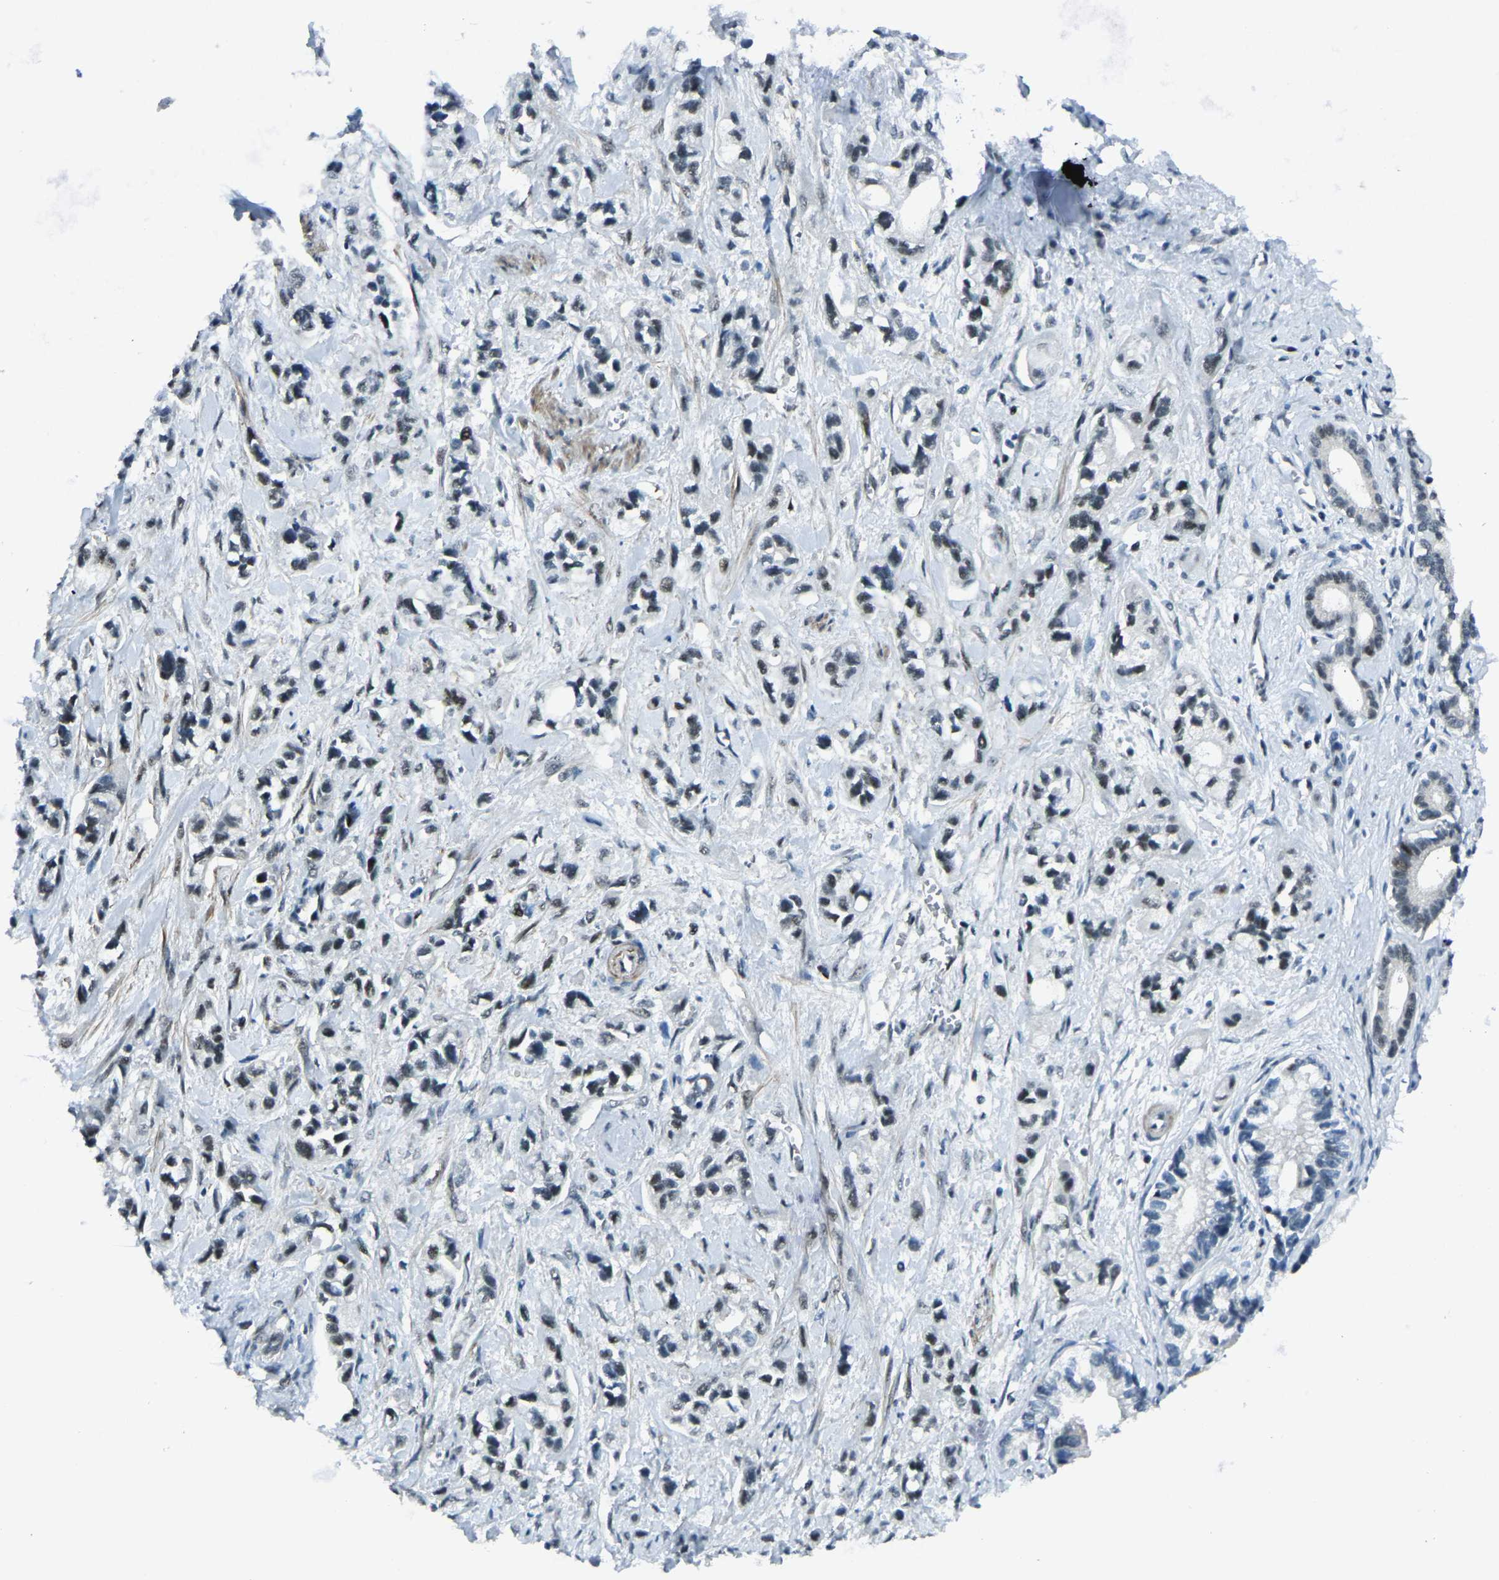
{"staining": {"intensity": "weak", "quantity": "<25%", "location": "nuclear"}, "tissue": "pancreatic cancer", "cell_type": "Tumor cells", "image_type": "cancer", "snomed": [{"axis": "morphology", "description": "Adenocarcinoma, NOS"}, {"axis": "topography", "description": "Pancreas"}], "caption": "DAB (3,3'-diaminobenzidine) immunohistochemical staining of pancreatic cancer displays no significant staining in tumor cells. Nuclei are stained in blue.", "gene": "PRCC", "patient": {"sex": "male", "age": 74}}